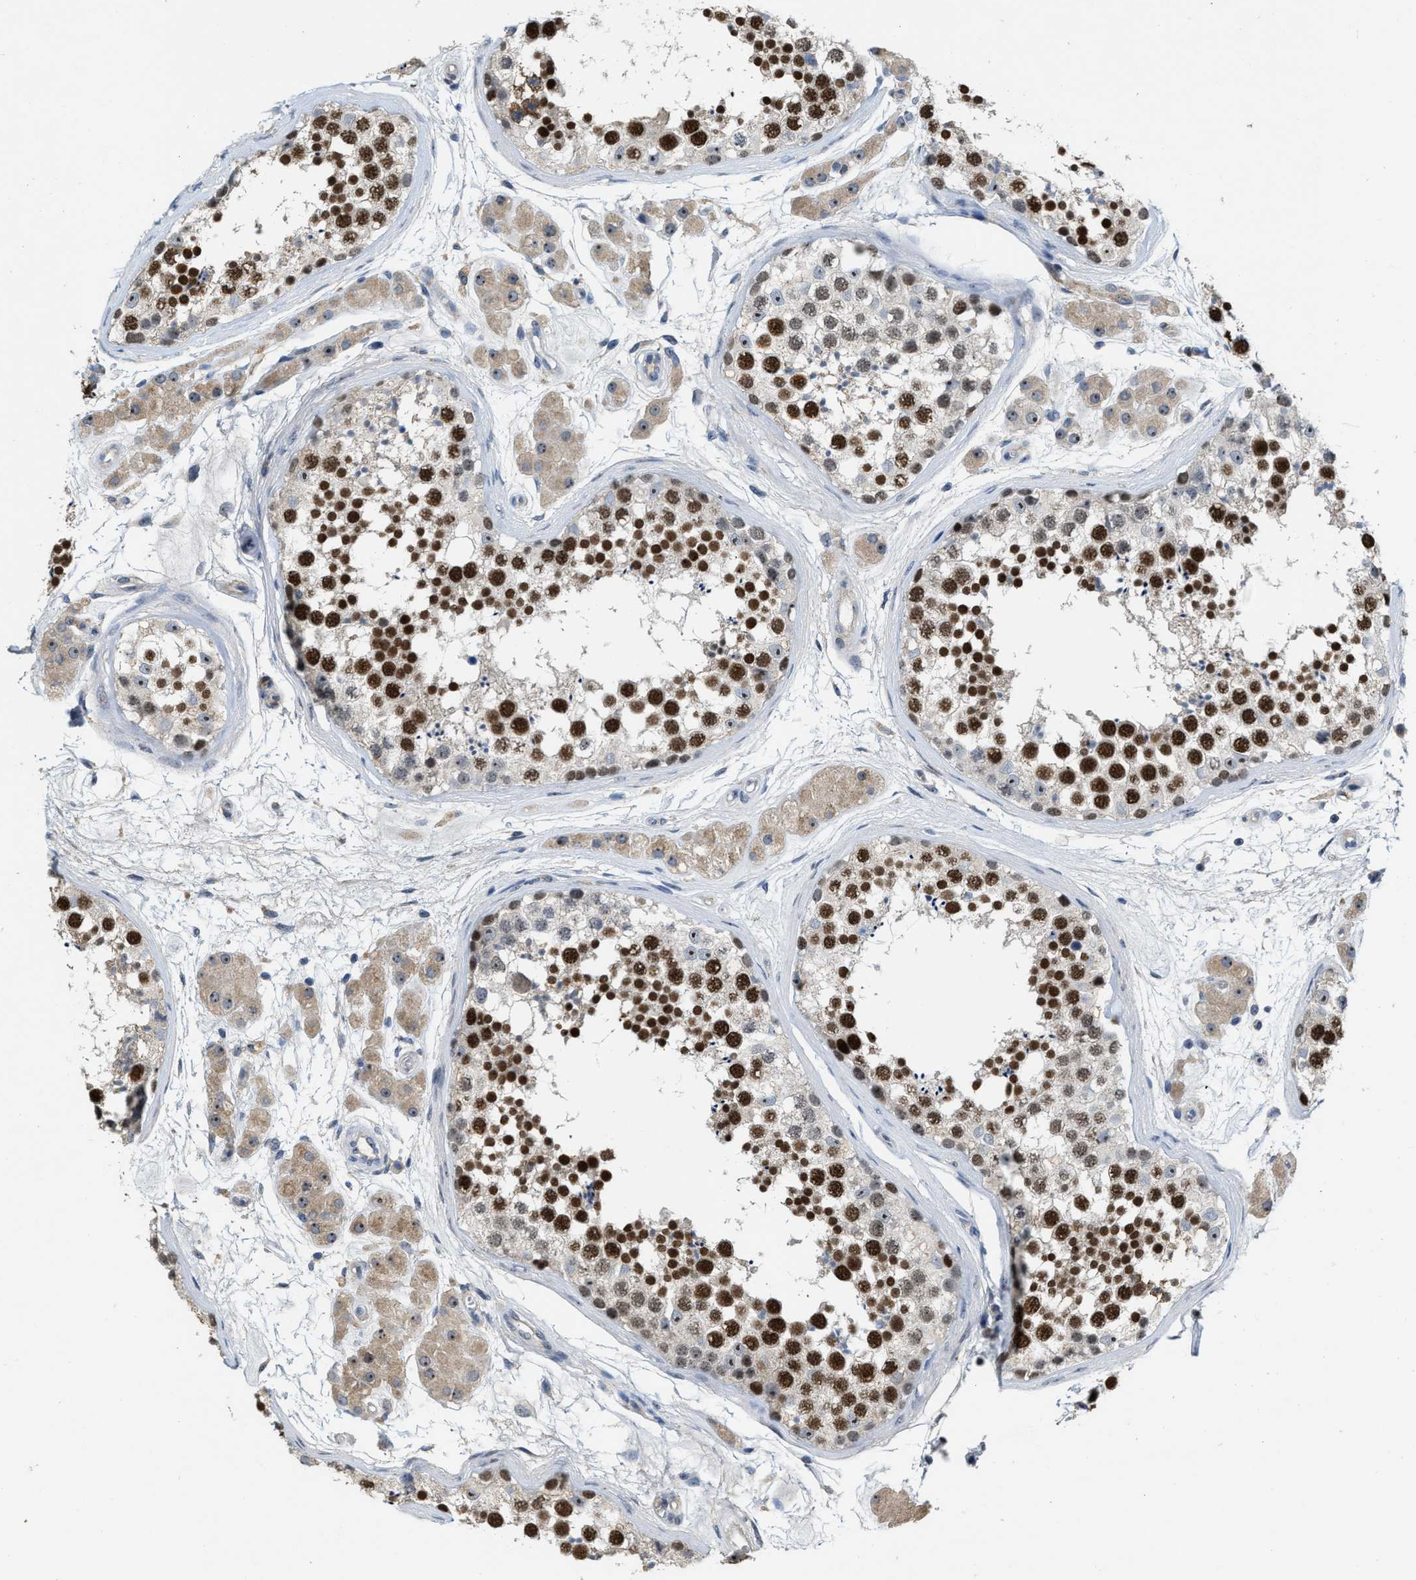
{"staining": {"intensity": "strong", "quantity": ">75%", "location": "nuclear"}, "tissue": "testis", "cell_type": "Cells in seminiferous ducts", "image_type": "normal", "snomed": [{"axis": "morphology", "description": "Normal tissue, NOS"}, {"axis": "topography", "description": "Testis"}], "caption": "Brown immunohistochemical staining in unremarkable testis exhibits strong nuclear expression in about >75% of cells in seminiferous ducts.", "gene": "ZNF783", "patient": {"sex": "male", "age": 56}}